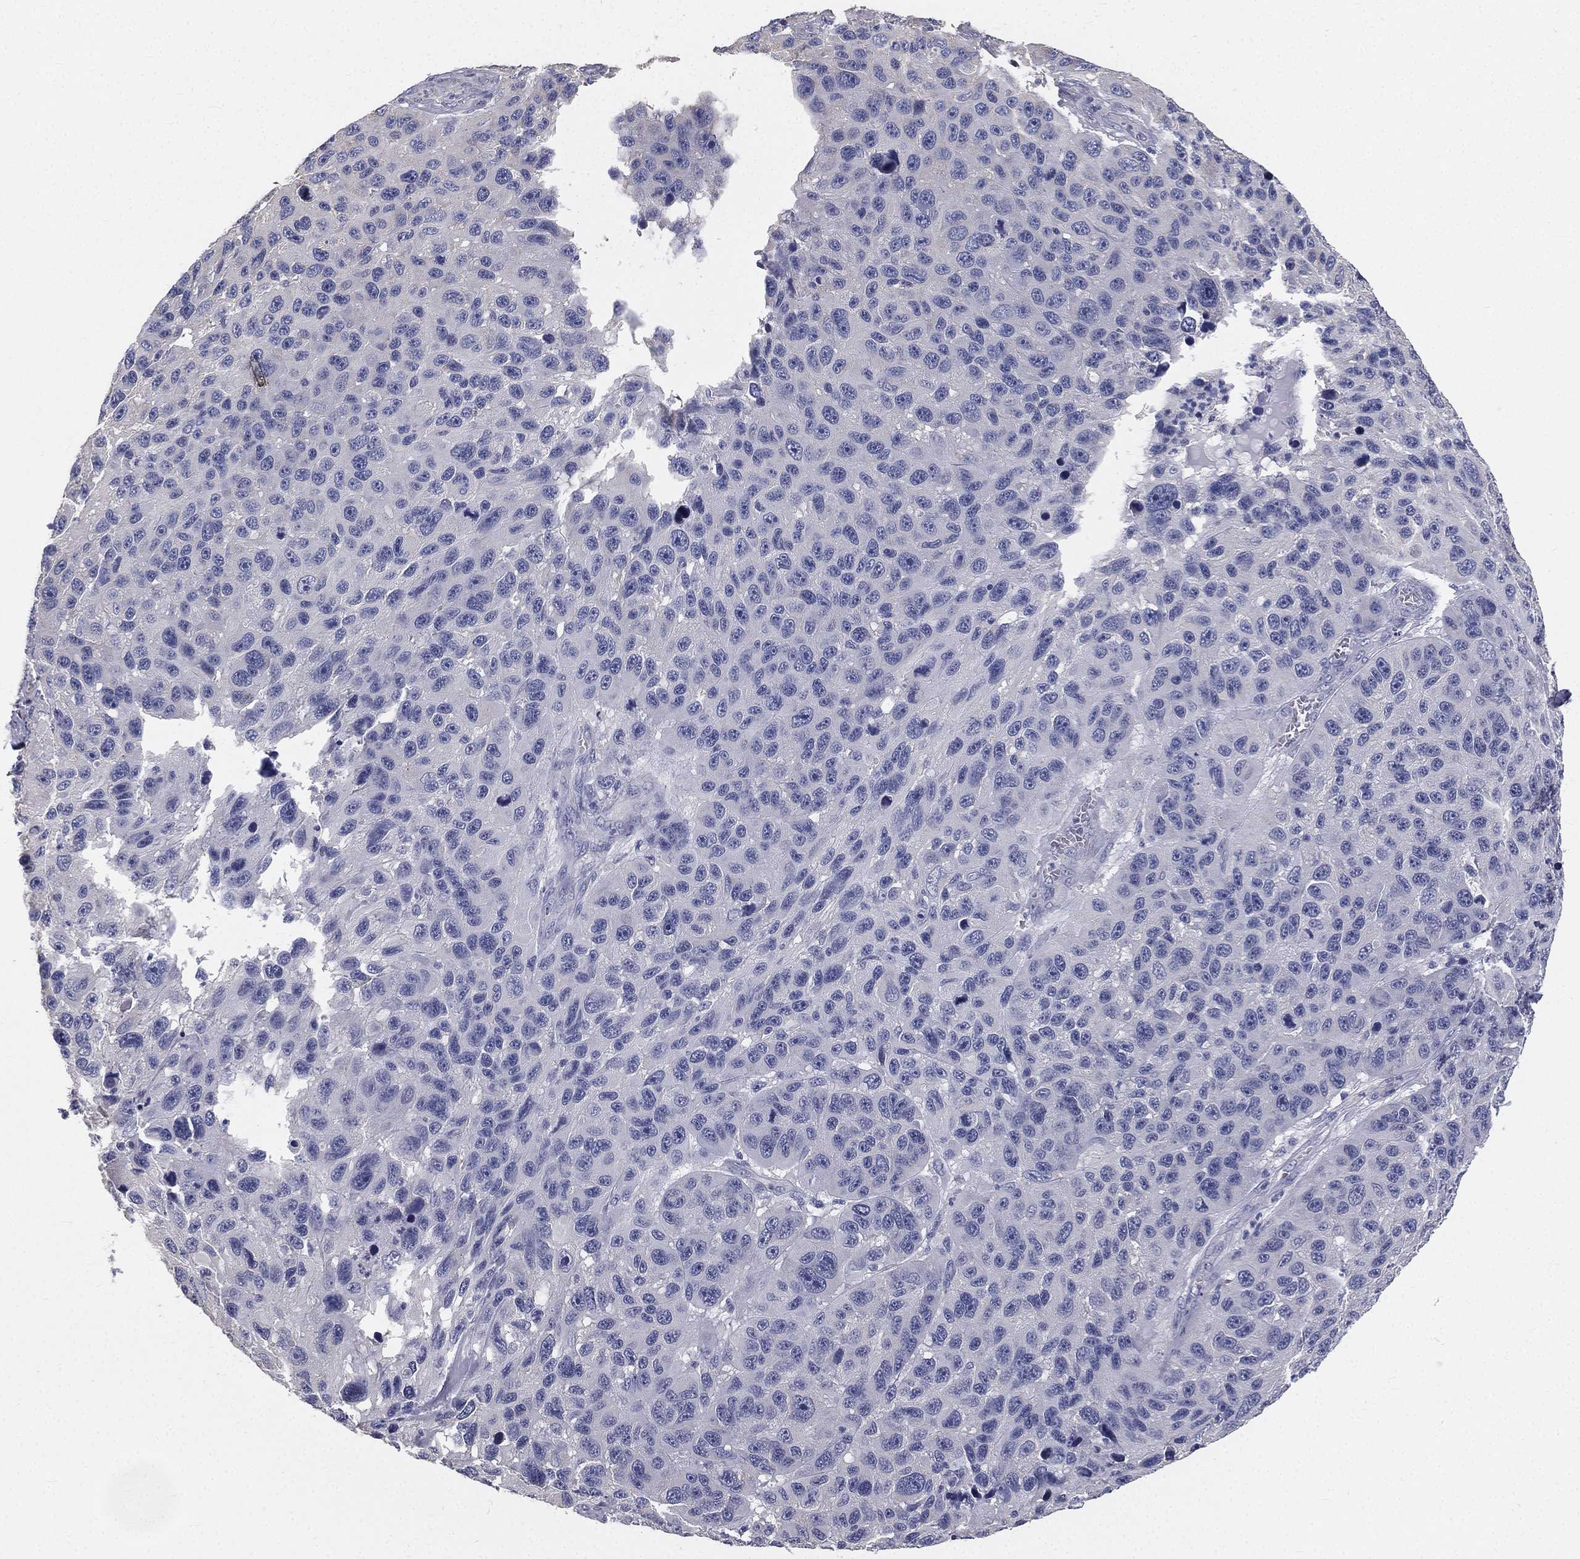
{"staining": {"intensity": "negative", "quantity": "none", "location": "none"}, "tissue": "melanoma", "cell_type": "Tumor cells", "image_type": "cancer", "snomed": [{"axis": "morphology", "description": "Malignant melanoma, NOS"}, {"axis": "topography", "description": "Skin"}], "caption": "This is a micrograph of immunohistochemistry staining of melanoma, which shows no expression in tumor cells.", "gene": "MUC13", "patient": {"sex": "male", "age": 53}}